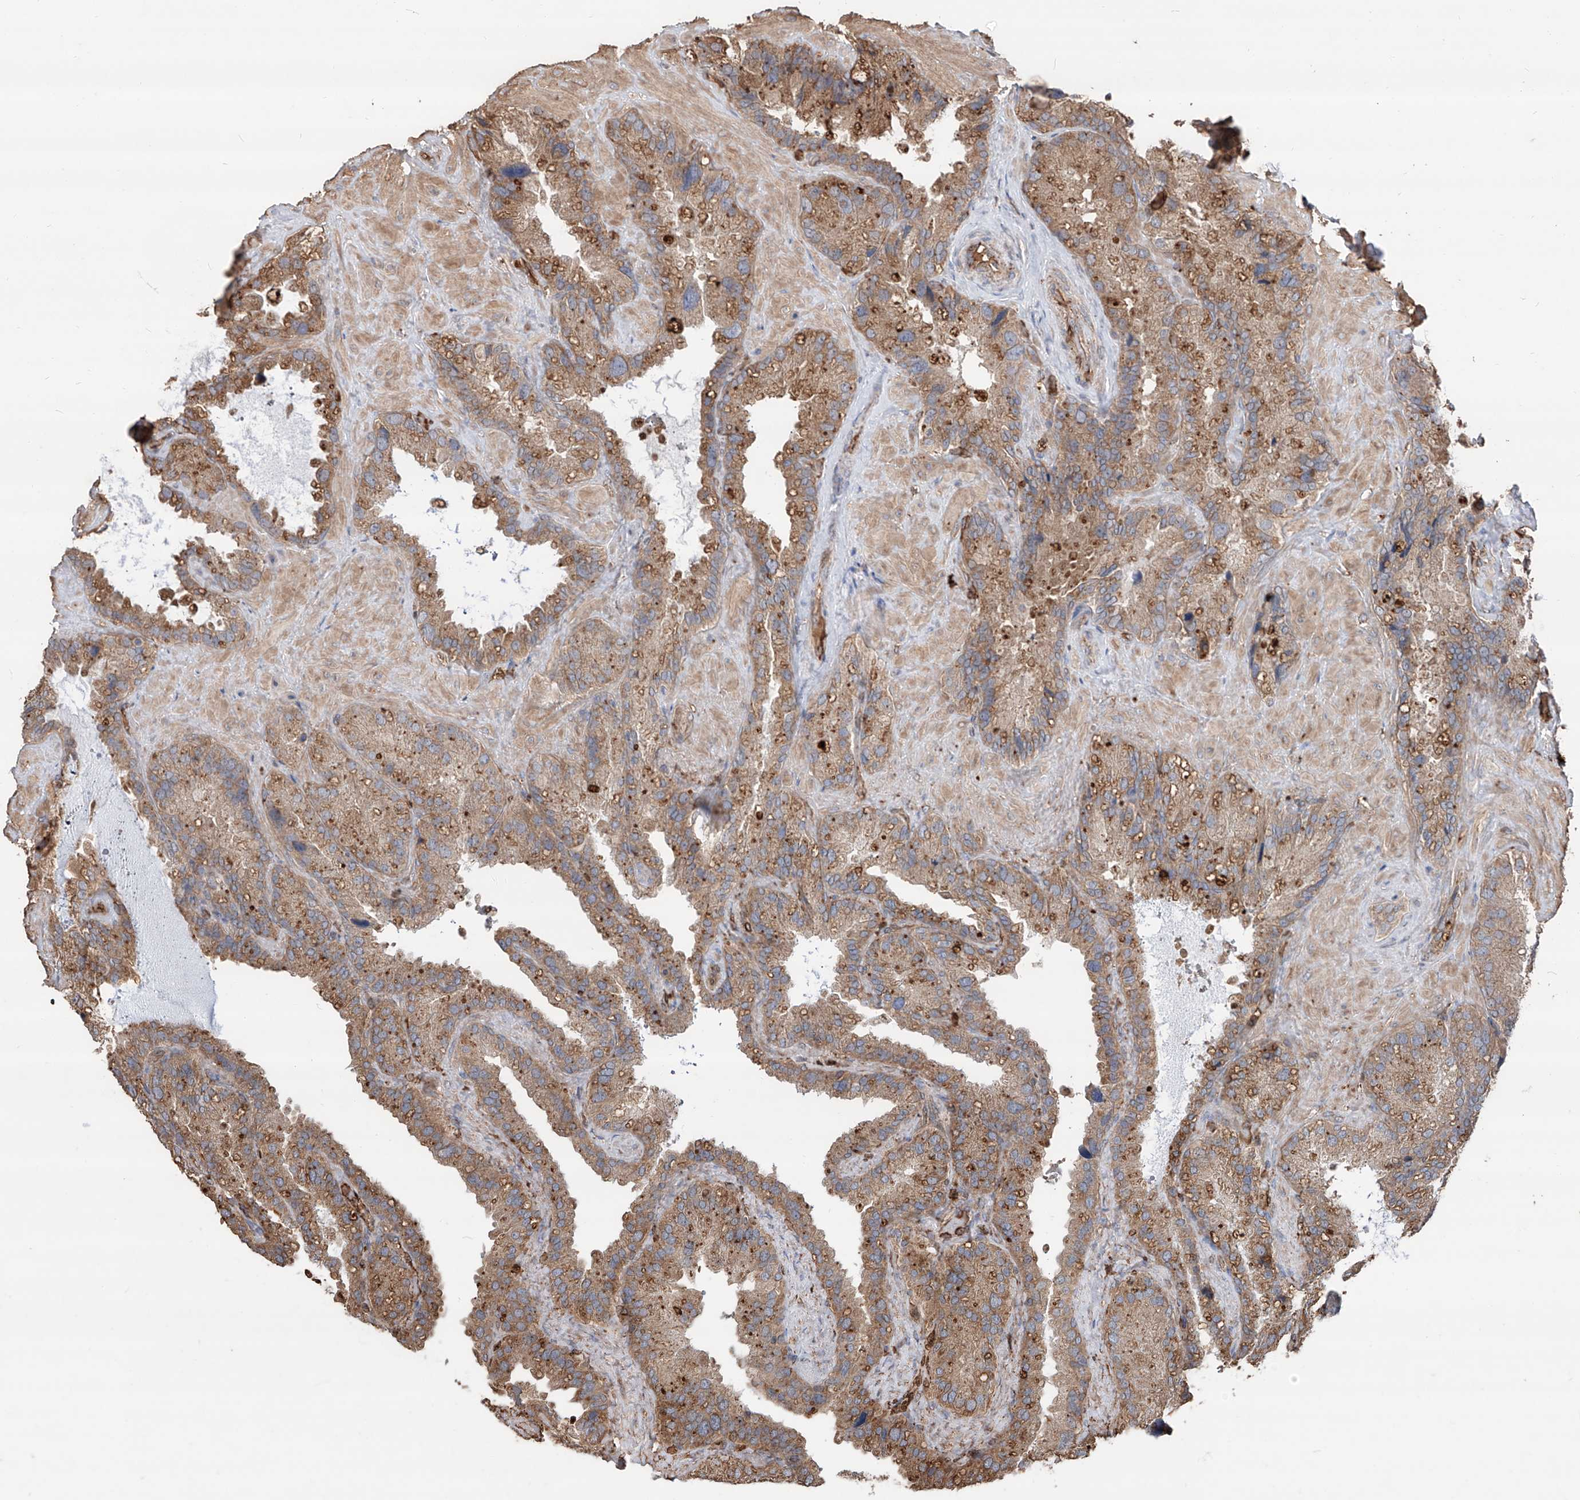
{"staining": {"intensity": "moderate", "quantity": ">75%", "location": "cytoplasmic/membranous"}, "tissue": "seminal vesicle", "cell_type": "Glandular cells", "image_type": "normal", "snomed": [{"axis": "morphology", "description": "Normal tissue, NOS"}, {"axis": "topography", "description": "Prostate"}, {"axis": "topography", "description": "Seminal veicle"}], "caption": "Protein staining exhibits moderate cytoplasmic/membranous expression in about >75% of glandular cells in unremarkable seminal vesicle. The protein of interest is stained brown, and the nuclei are stained in blue (DAB IHC with brightfield microscopy, high magnification).", "gene": "EDN1", "patient": {"sex": "male", "age": 68}}